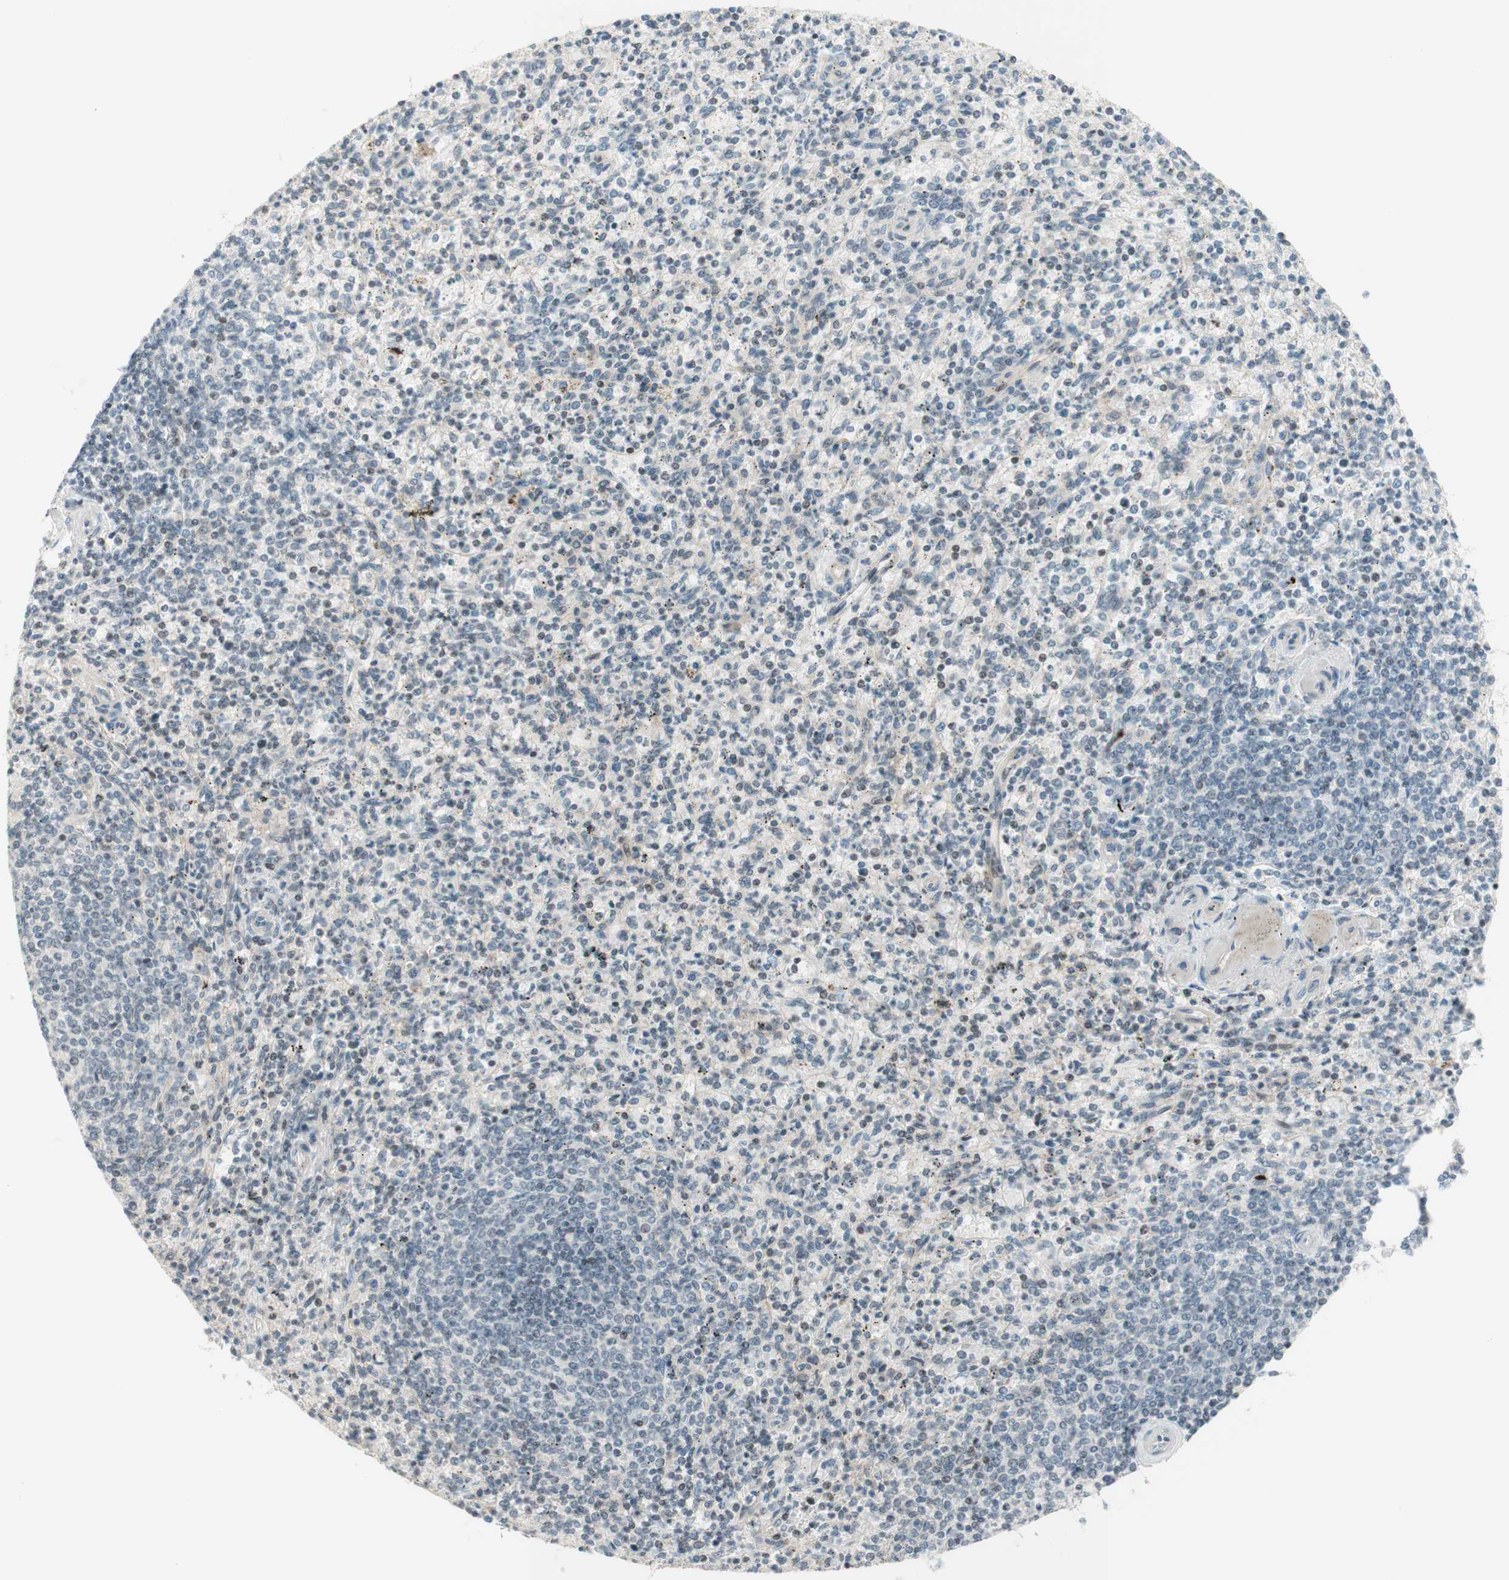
{"staining": {"intensity": "negative", "quantity": "none", "location": "none"}, "tissue": "spleen", "cell_type": "Cells in red pulp", "image_type": "normal", "snomed": [{"axis": "morphology", "description": "Normal tissue, NOS"}, {"axis": "topography", "description": "Spleen"}], "caption": "Cells in red pulp show no significant positivity in unremarkable spleen. (Immunohistochemistry (ihc), brightfield microscopy, high magnification).", "gene": "JPH1", "patient": {"sex": "male", "age": 72}}